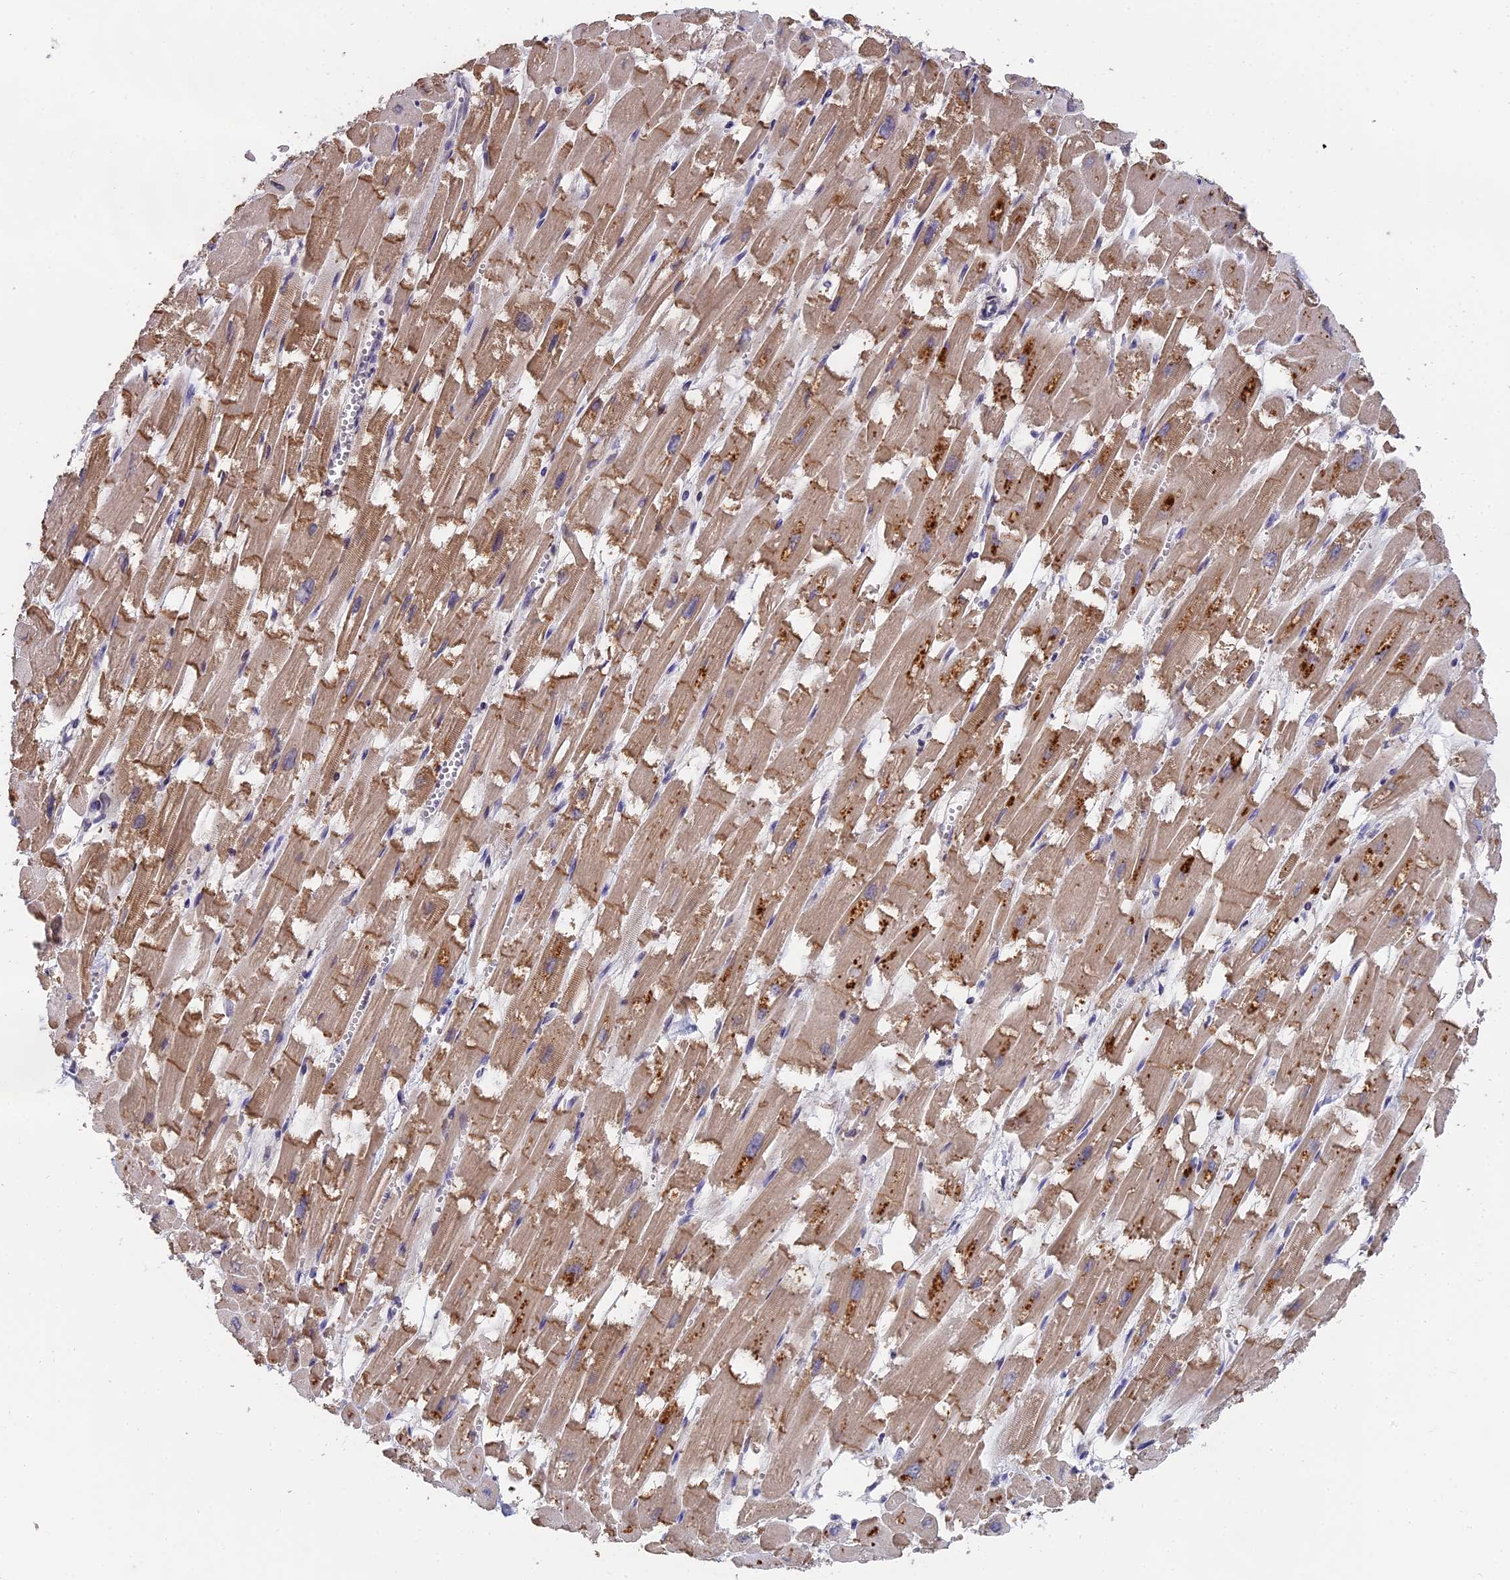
{"staining": {"intensity": "moderate", "quantity": "25%-75%", "location": "cytoplasmic/membranous"}, "tissue": "heart muscle", "cell_type": "Cardiomyocytes", "image_type": "normal", "snomed": [{"axis": "morphology", "description": "Normal tissue, NOS"}, {"axis": "topography", "description": "Heart"}], "caption": "Immunohistochemical staining of benign heart muscle displays medium levels of moderate cytoplasmic/membranous staining in approximately 25%-75% of cardiomyocytes.", "gene": "PYGO1", "patient": {"sex": "male", "age": 54}}